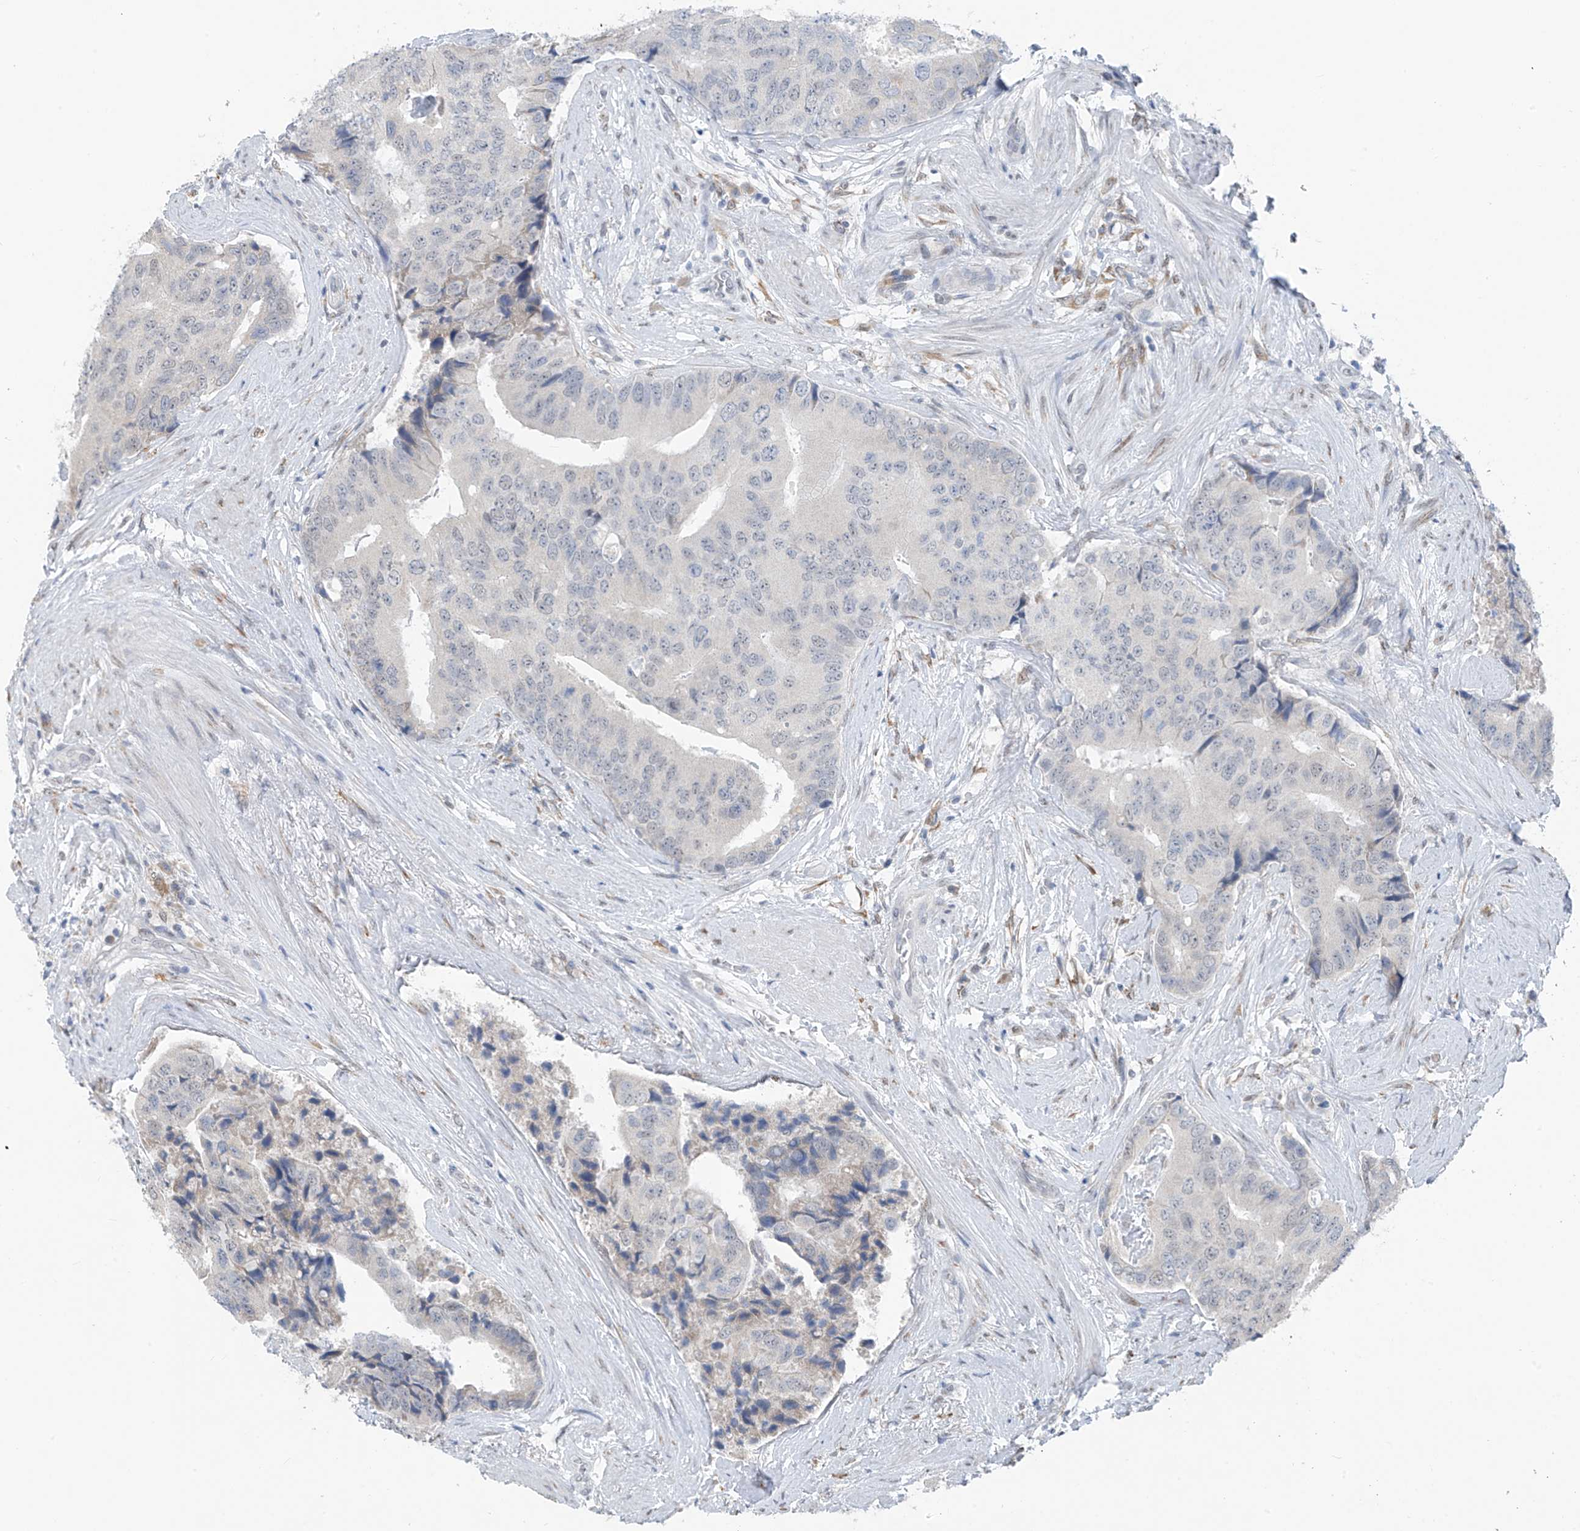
{"staining": {"intensity": "negative", "quantity": "none", "location": "none"}, "tissue": "prostate cancer", "cell_type": "Tumor cells", "image_type": "cancer", "snomed": [{"axis": "morphology", "description": "Adenocarcinoma, High grade"}, {"axis": "topography", "description": "Prostate"}], "caption": "There is no significant staining in tumor cells of prostate cancer.", "gene": "CYP4V2", "patient": {"sex": "male", "age": 70}}